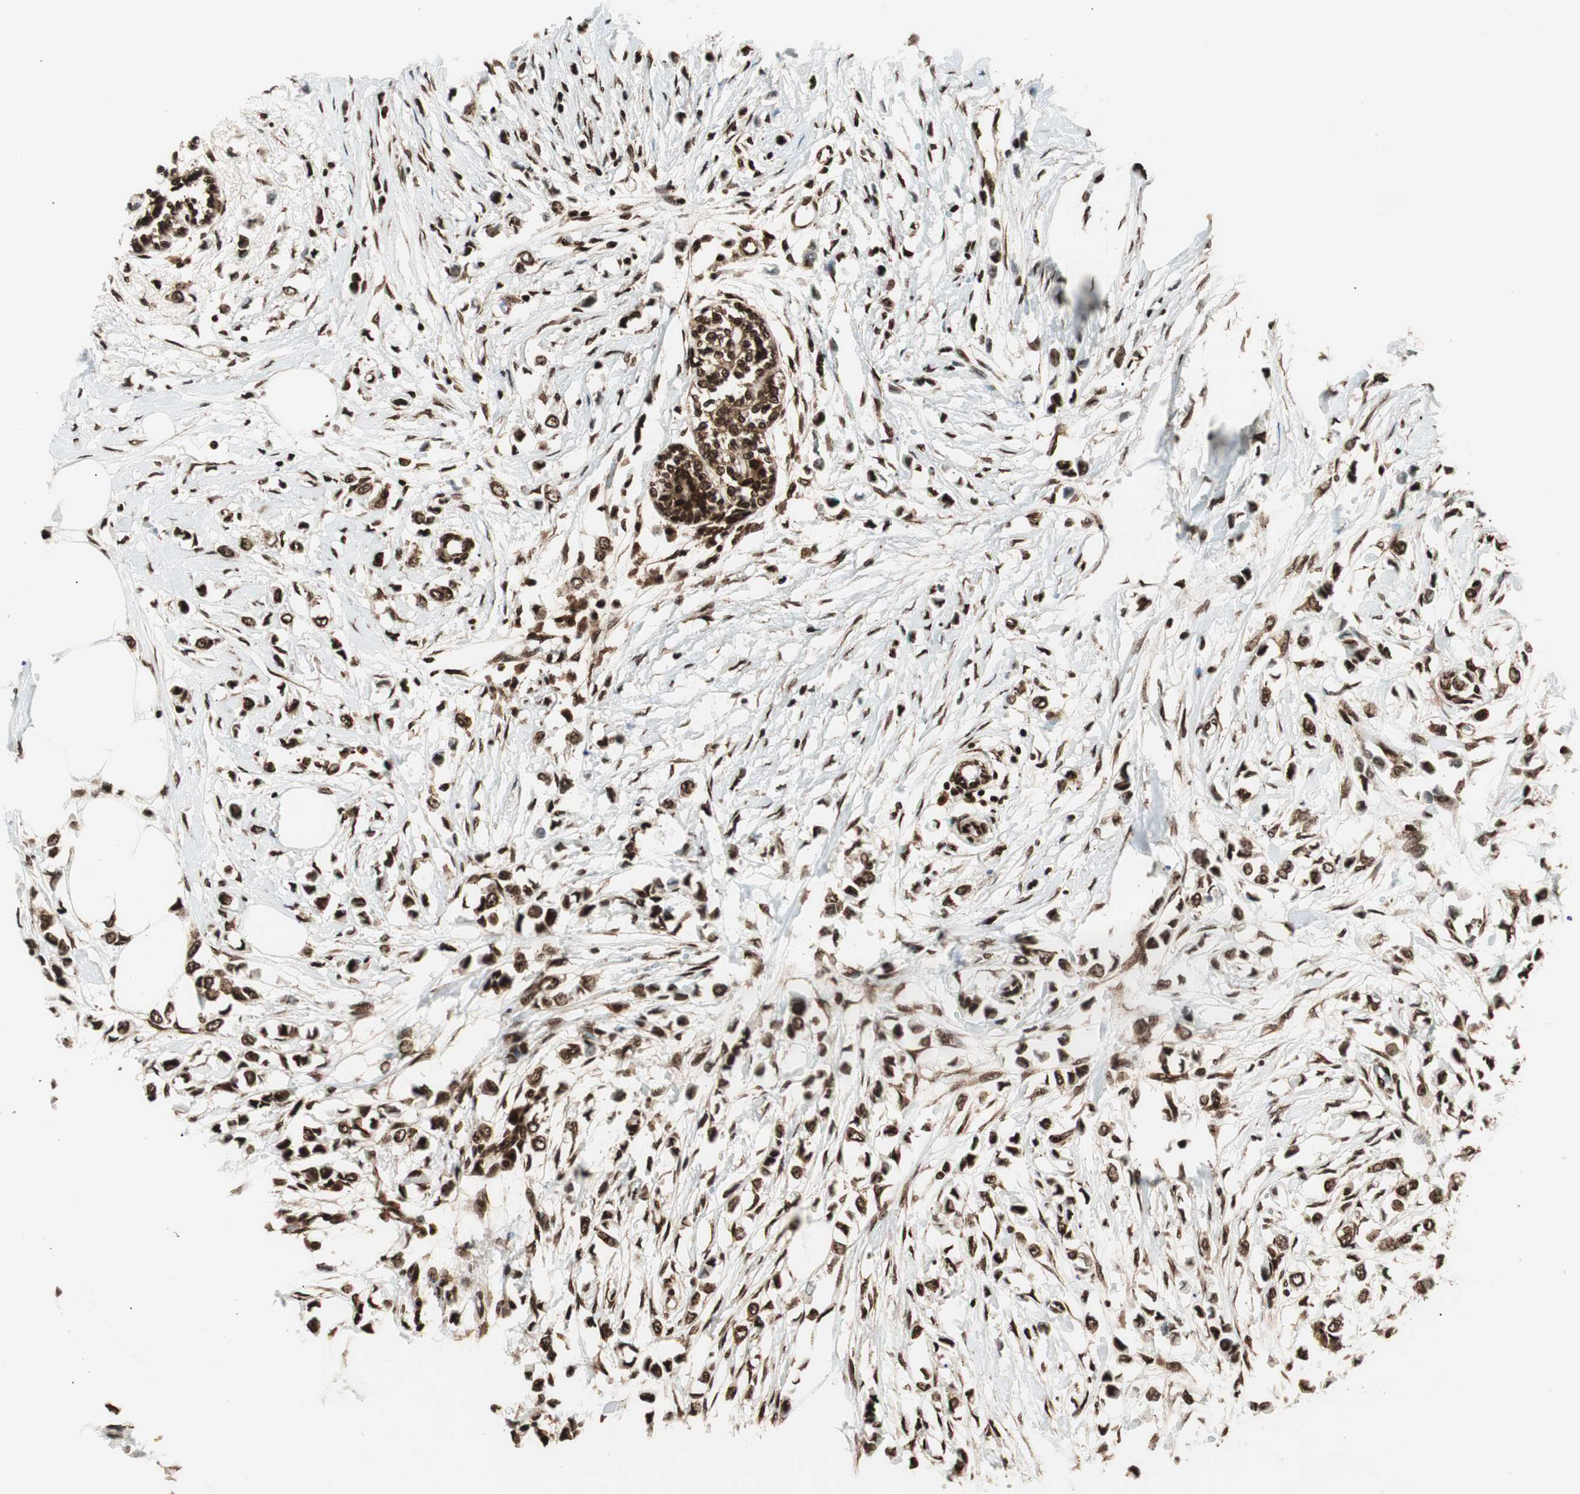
{"staining": {"intensity": "strong", "quantity": ">75%", "location": "nuclear"}, "tissue": "breast cancer", "cell_type": "Tumor cells", "image_type": "cancer", "snomed": [{"axis": "morphology", "description": "Lobular carcinoma"}, {"axis": "topography", "description": "Breast"}], "caption": "Breast cancer tissue displays strong nuclear expression in about >75% of tumor cells (DAB IHC with brightfield microscopy, high magnification).", "gene": "EWSR1", "patient": {"sex": "female", "age": 51}}